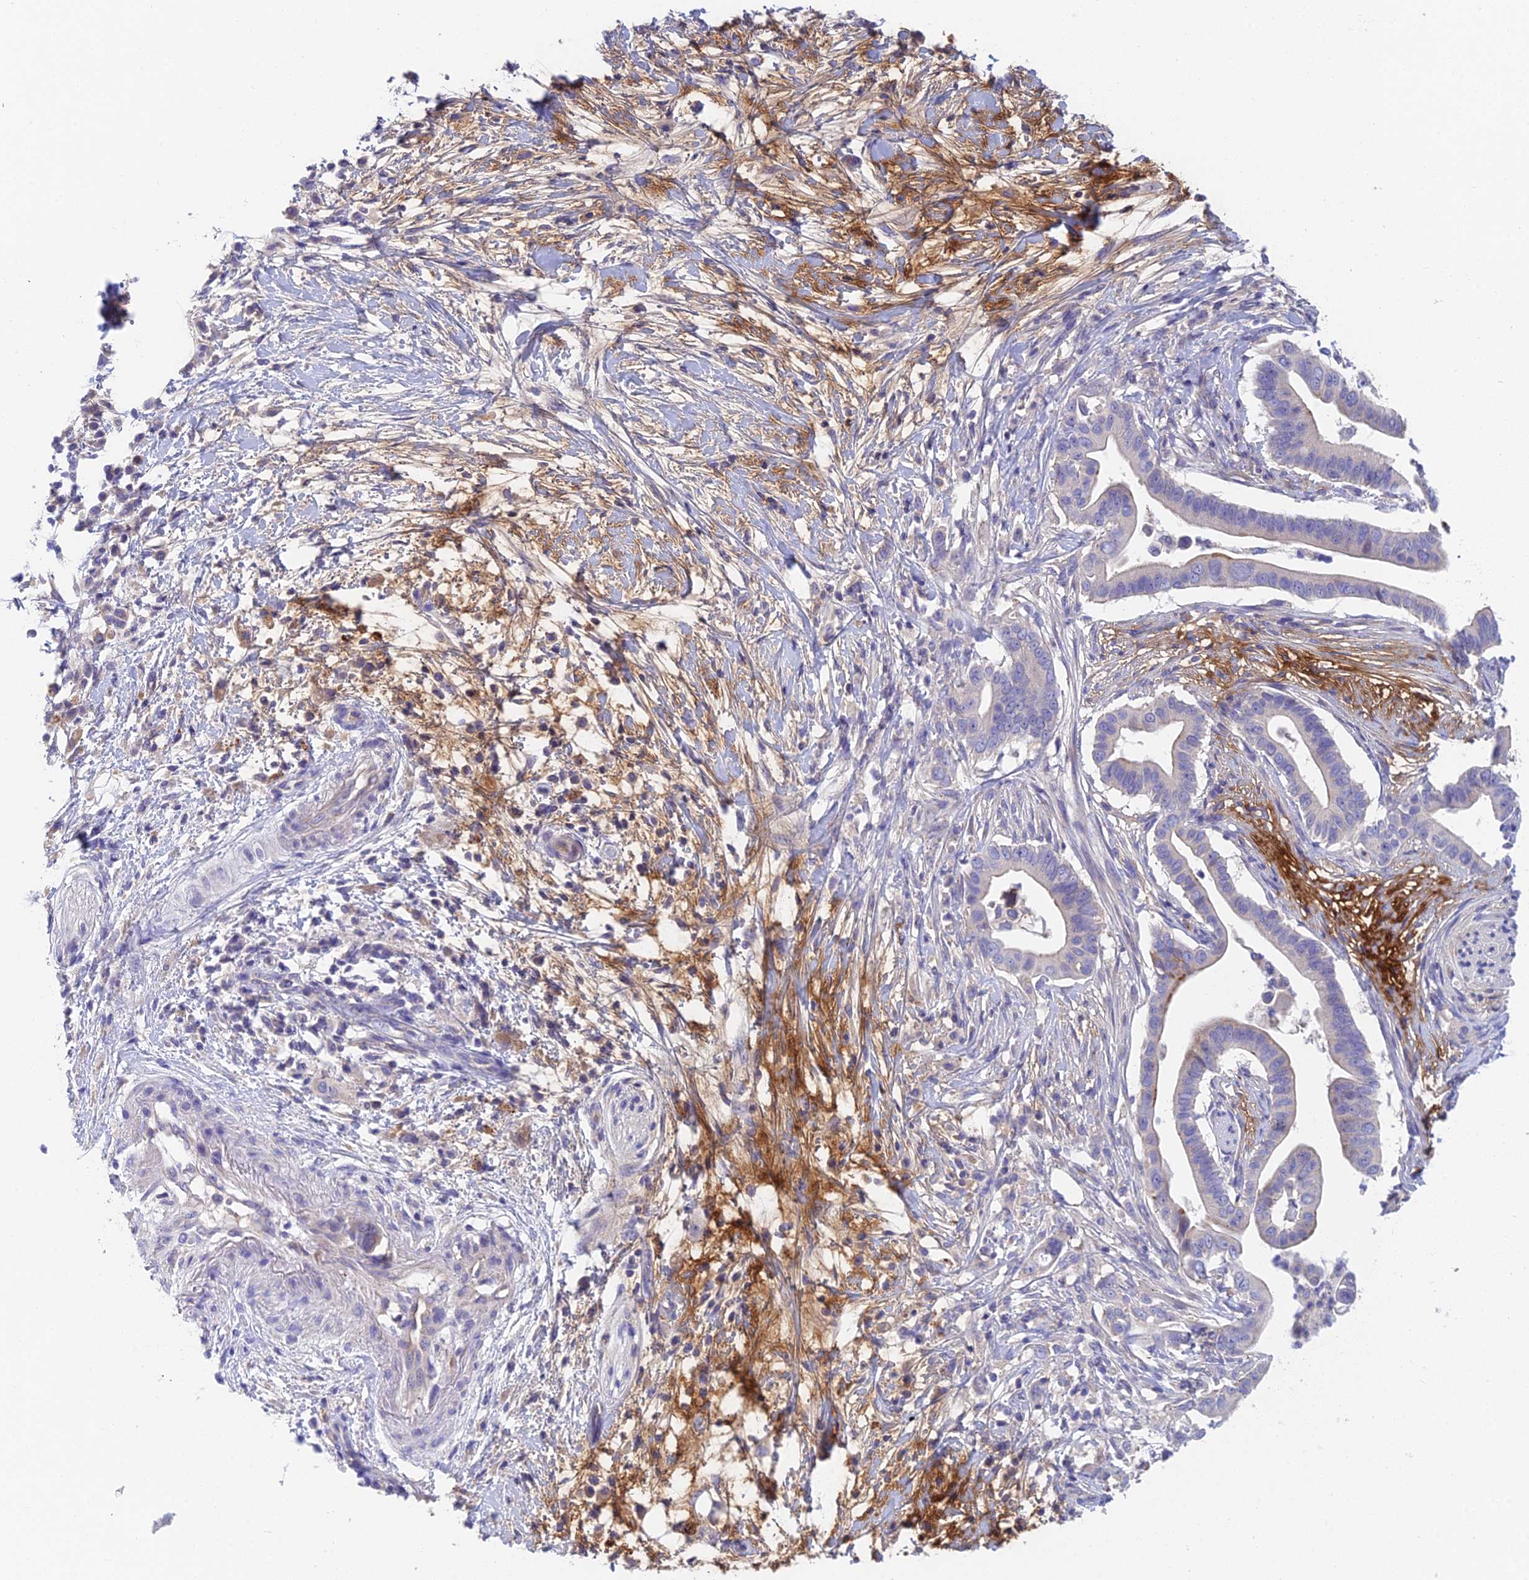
{"staining": {"intensity": "negative", "quantity": "none", "location": "none"}, "tissue": "pancreatic cancer", "cell_type": "Tumor cells", "image_type": "cancer", "snomed": [{"axis": "morphology", "description": "Adenocarcinoma, NOS"}, {"axis": "topography", "description": "Pancreas"}], "caption": "DAB (3,3'-diaminobenzidine) immunohistochemical staining of human pancreatic cancer (adenocarcinoma) exhibits no significant expression in tumor cells. The staining is performed using DAB brown chromogen with nuclei counter-stained in using hematoxylin.", "gene": "ADAMTS13", "patient": {"sex": "male", "age": 68}}